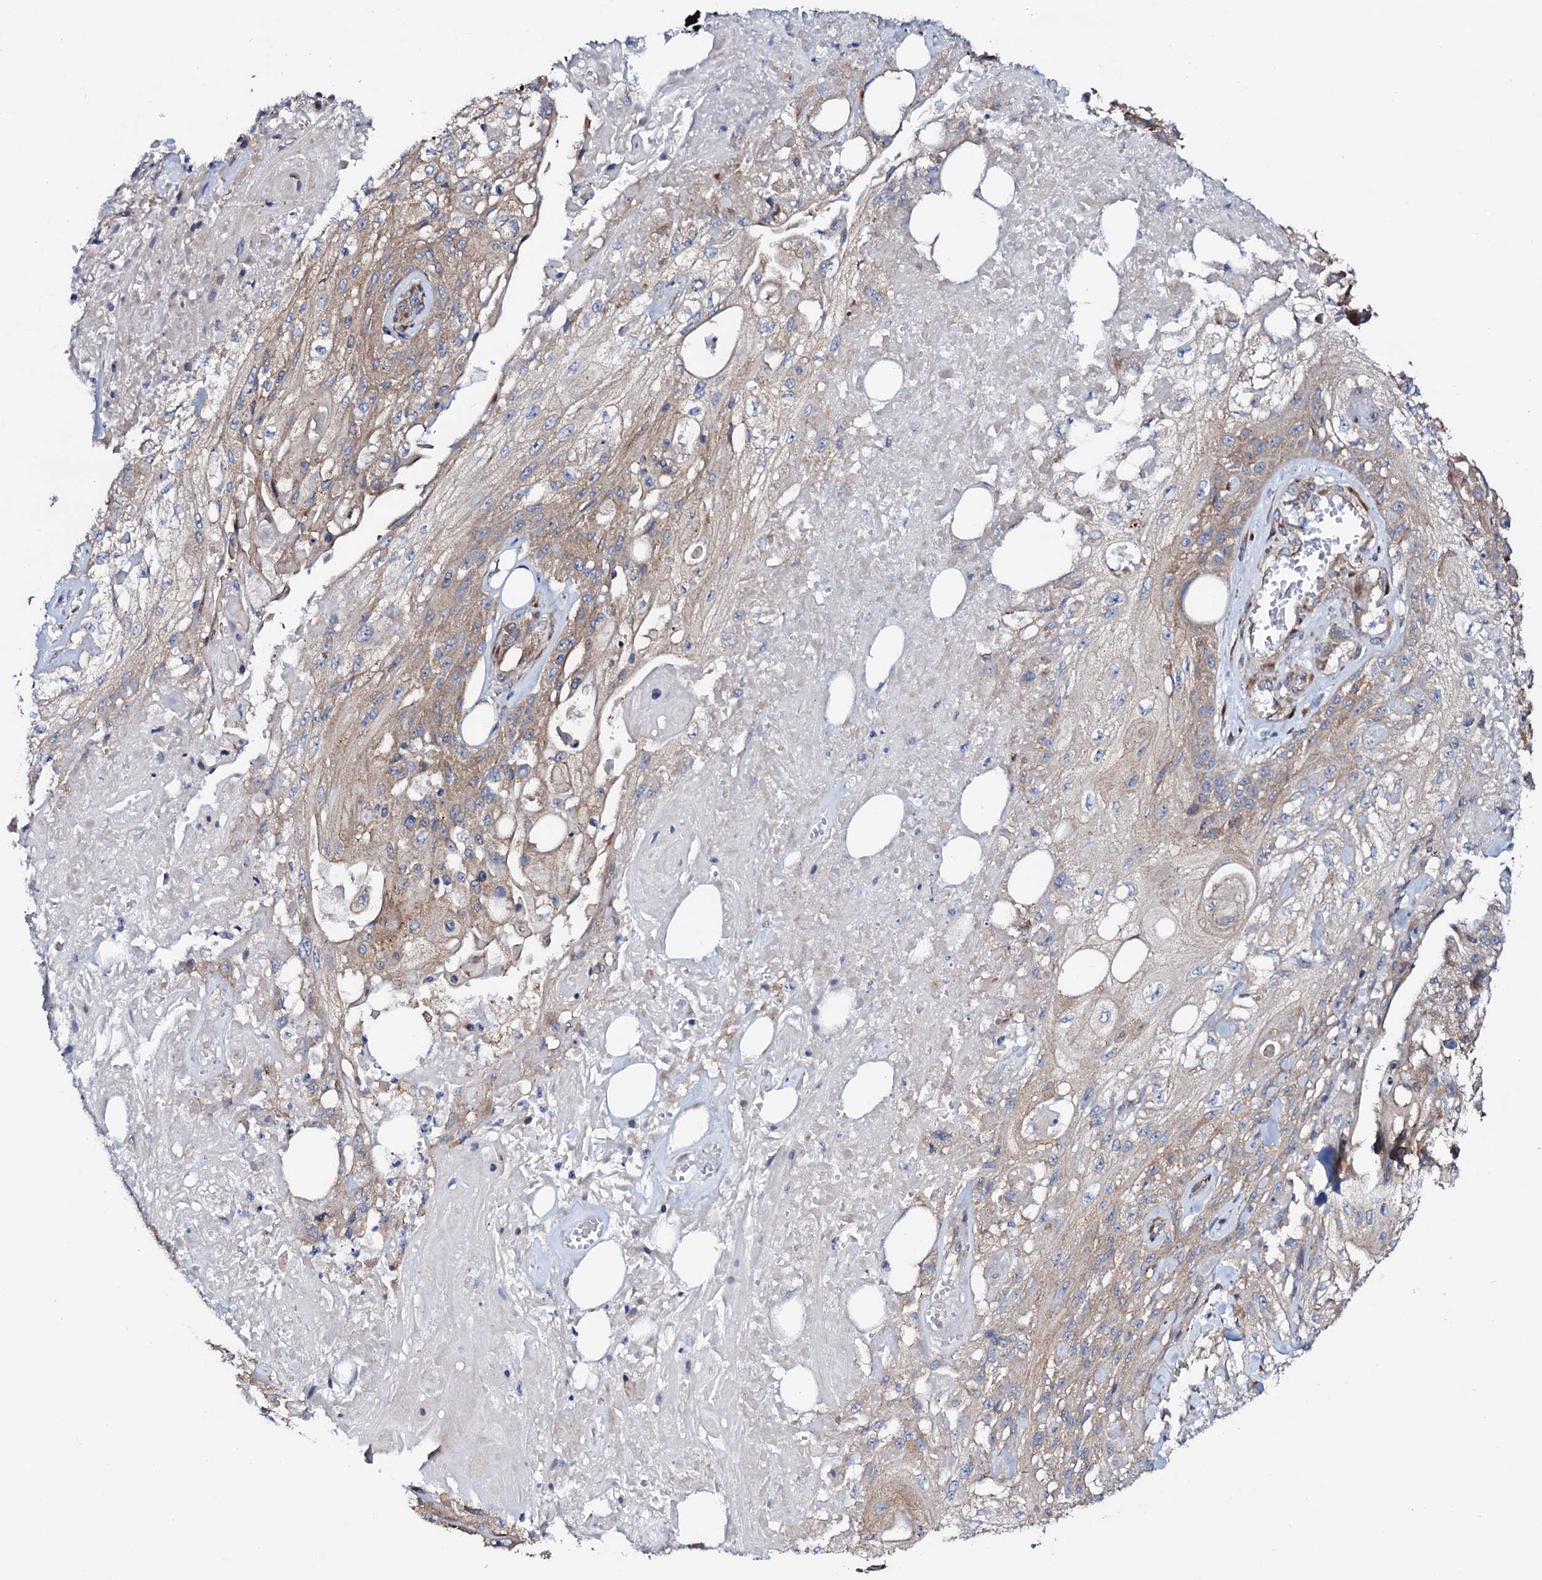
{"staining": {"intensity": "weak", "quantity": "25%-75%", "location": "cytoplasmic/membranous"}, "tissue": "skin cancer", "cell_type": "Tumor cells", "image_type": "cancer", "snomed": [{"axis": "morphology", "description": "Squamous cell carcinoma, NOS"}, {"axis": "morphology", "description": "Squamous cell carcinoma, metastatic, NOS"}, {"axis": "topography", "description": "Skin"}, {"axis": "topography", "description": "Lymph node"}], "caption": "Immunohistochemistry (IHC) photomicrograph of neoplastic tissue: squamous cell carcinoma (skin) stained using IHC exhibits low levels of weak protein expression localized specifically in the cytoplasmic/membranous of tumor cells, appearing as a cytoplasmic/membranous brown color.", "gene": "STARD13", "patient": {"sex": "male", "age": 75}}